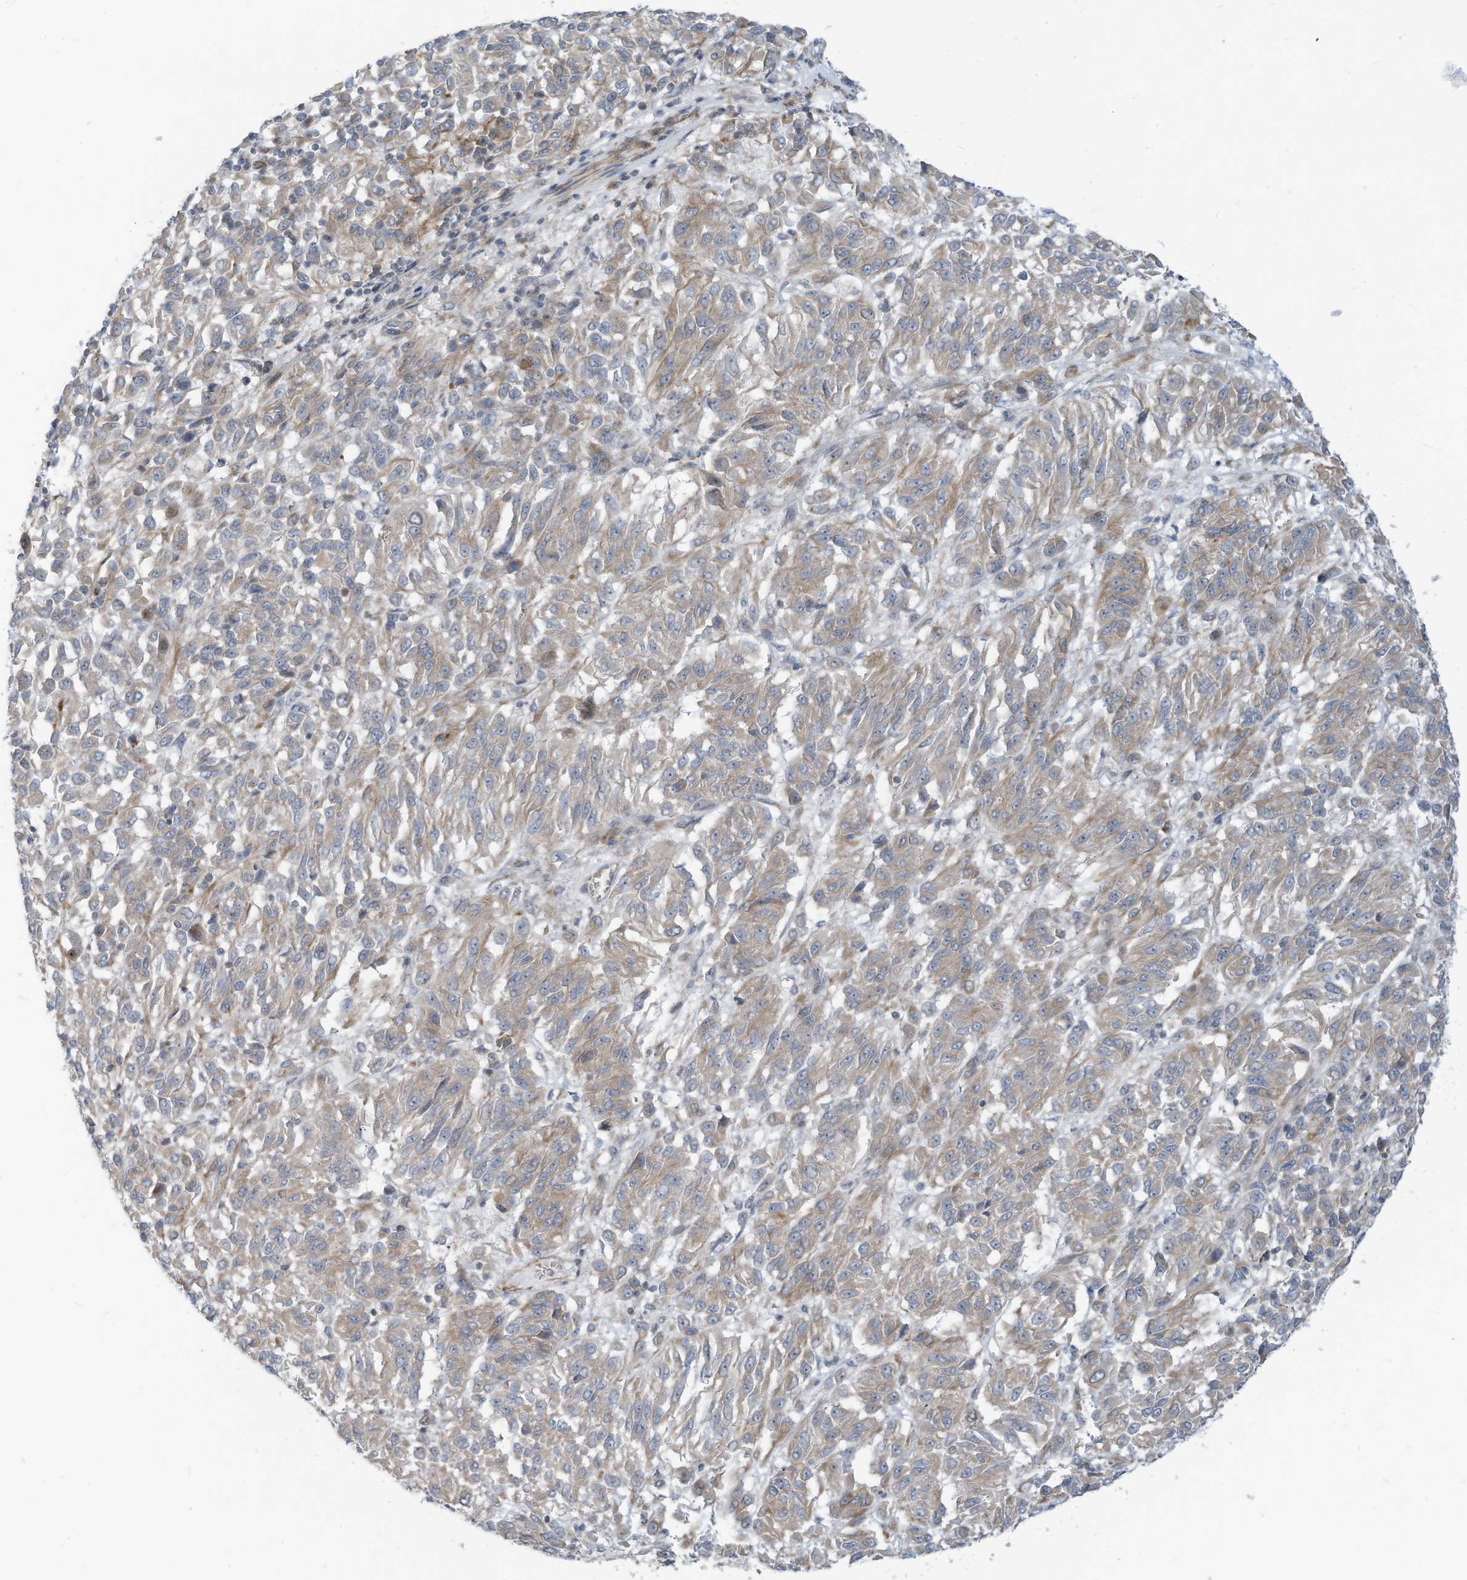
{"staining": {"intensity": "weak", "quantity": "<25%", "location": "cytoplasmic/membranous"}, "tissue": "melanoma", "cell_type": "Tumor cells", "image_type": "cancer", "snomed": [{"axis": "morphology", "description": "Malignant melanoma, Metastatic site"}, {"axis": "topography", "description": "Lung"}], "caption": "Tumor cells show no significant protein staining in melanoma.", "gene": "GPATCH3", "patient": {"sex": "male", "age": 64}}